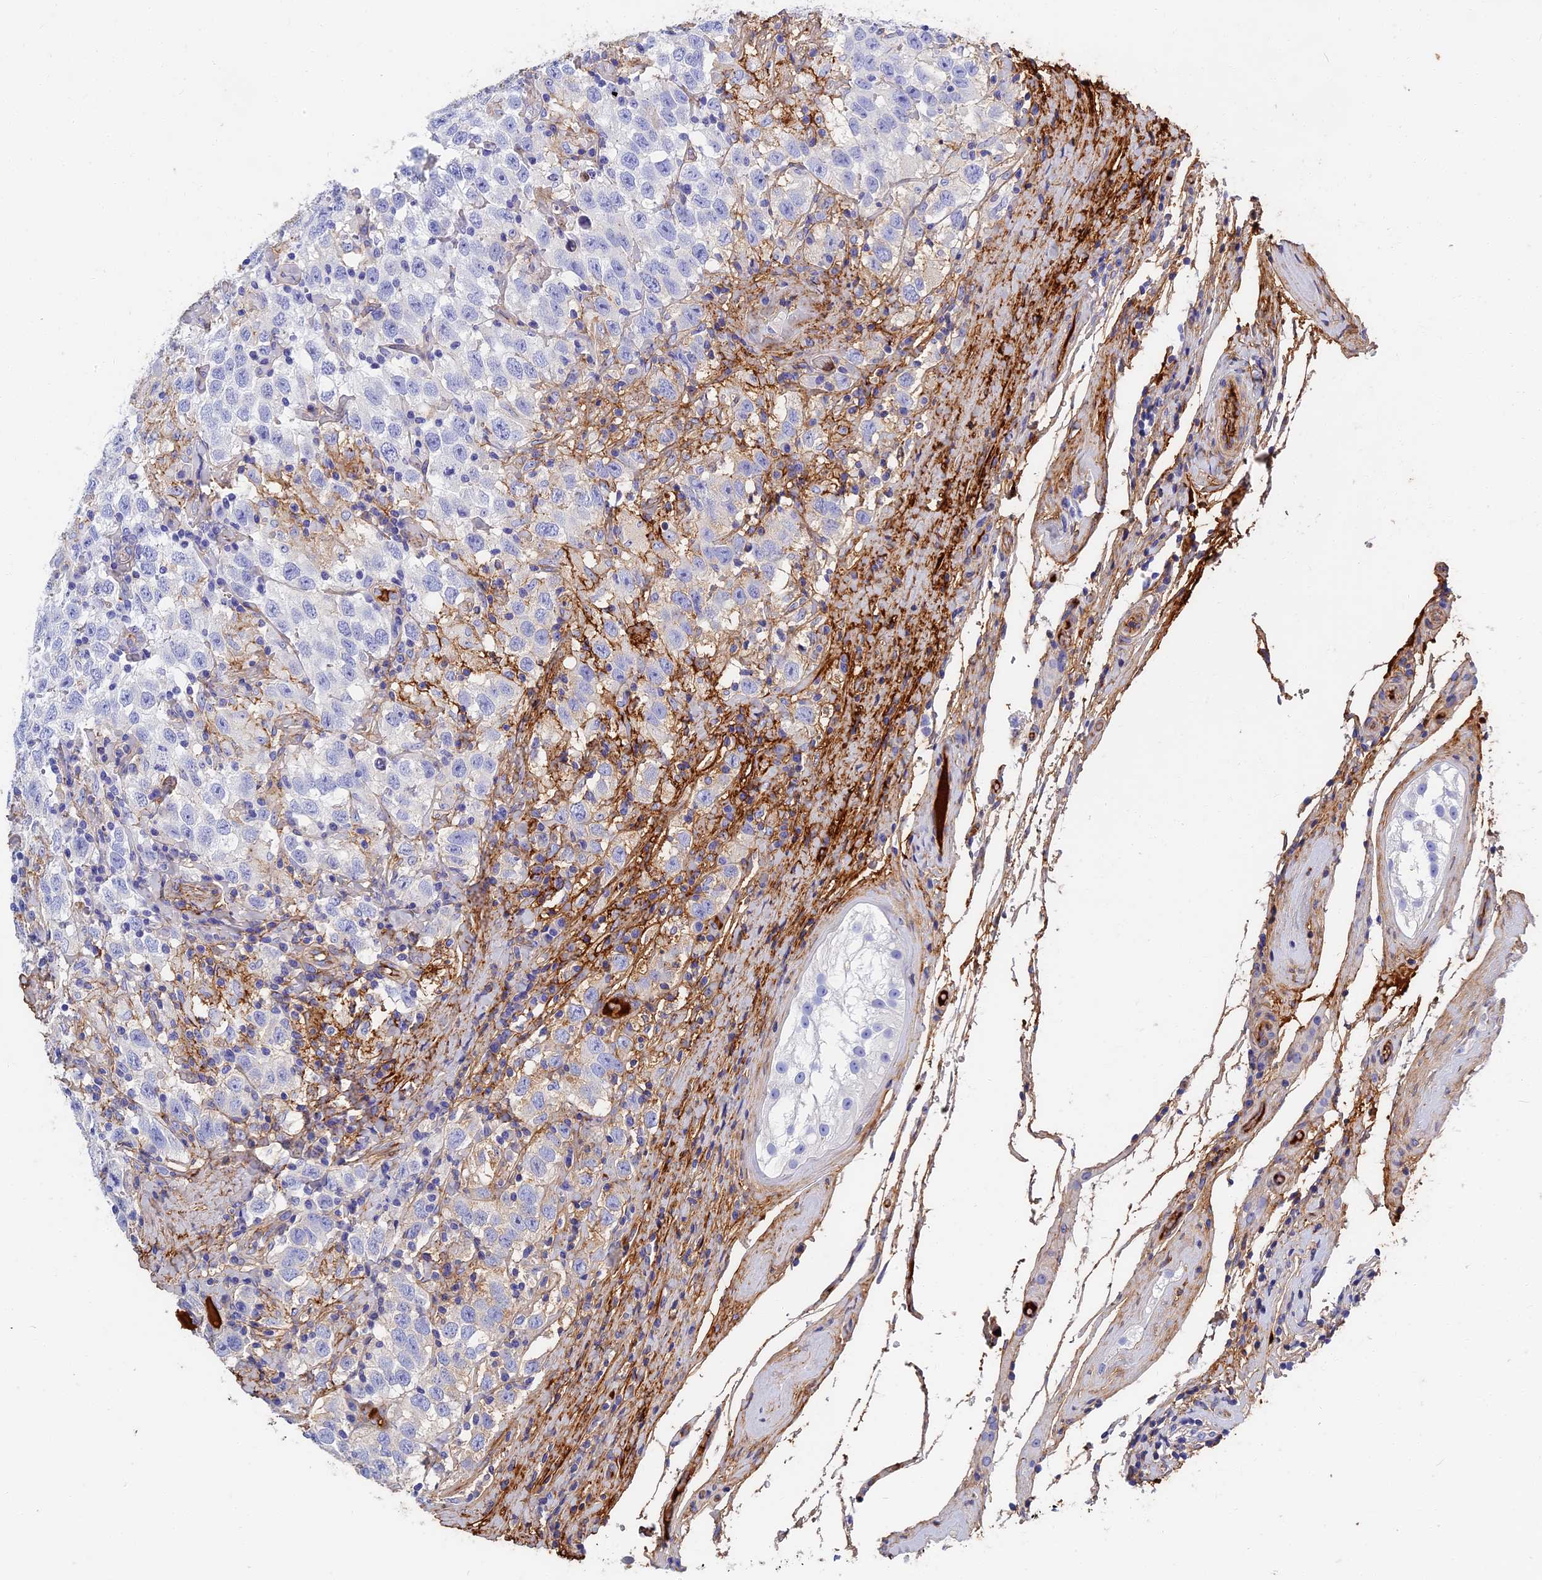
{"staining": {"intensity": "weak", "quantity": "<25%", "location": "cytoplasmic/membranous"}, "tissue": "testis cancer", "cell_type": "Tumor cells", "image_type": "cancer", "snomed": [{"axis": "morphology", "description": "Seminoma, NOS"}, {"axis": "topography", "description": "Testis"}], "caption": "Human testis seminoma stained for a protein using immunohistochemistry shows no positivity in tumor cells.", "gene": "ITIH1", "patient": {"sex": "male", "age": 41}}